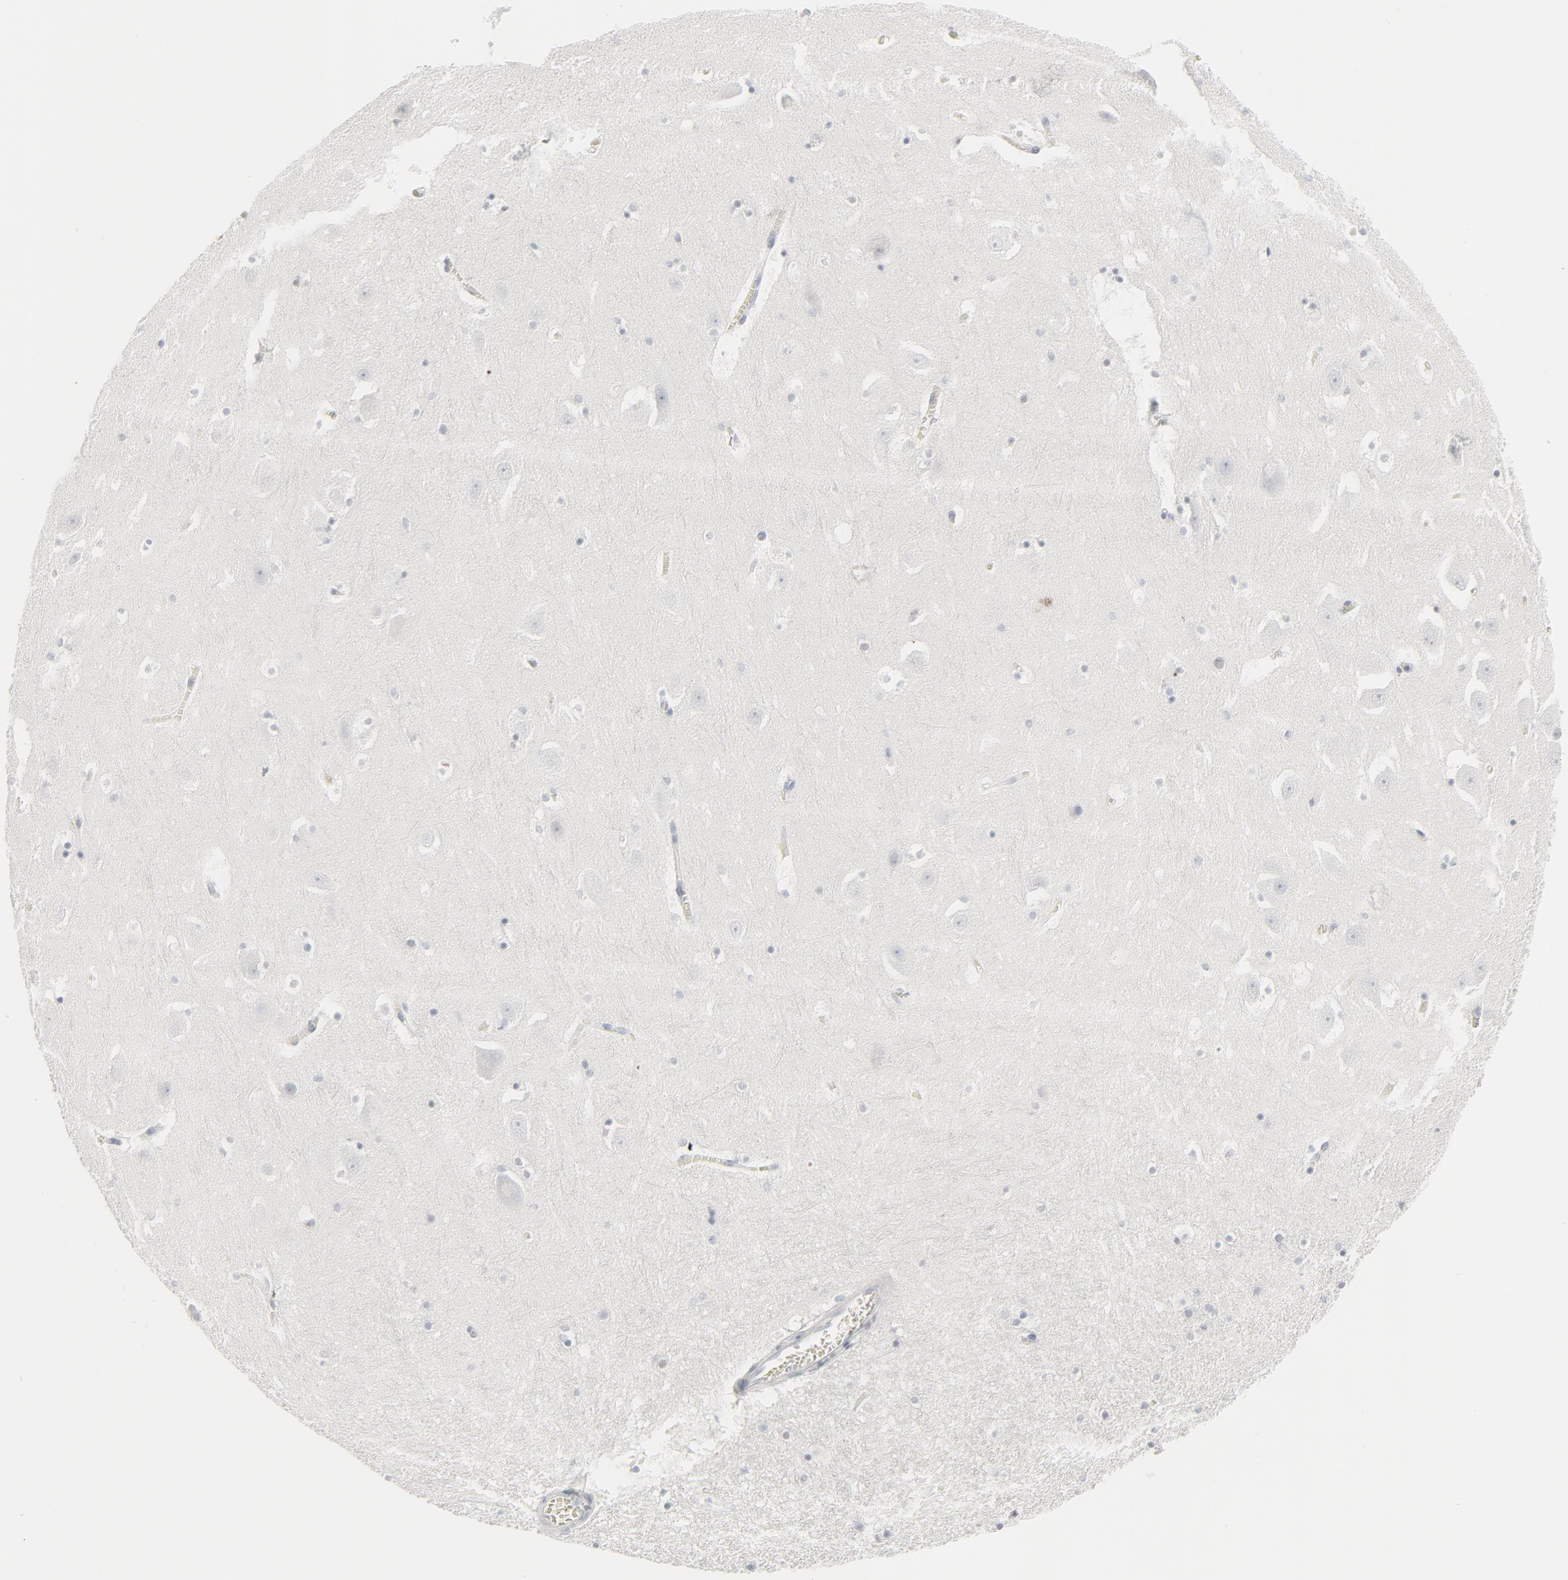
{"staining": {"intensity": "negative", "quantity": "none", "location": "none"}, "tissue": "hippocampus", "cell_type": "Glial cells", "image_type": "normal", "snomed": [{"axis": "morphology", "description": "Normal tissue, NOS"}, {"axis": "topography", "description": "Hippocampus"}], "caption": "The photomicrograph exhibits no significant expression in glial cells of hippocampus. Nuclei are stained in blue.", "gene": "MITF", "patient": {"sex": "female", "age": 54}}